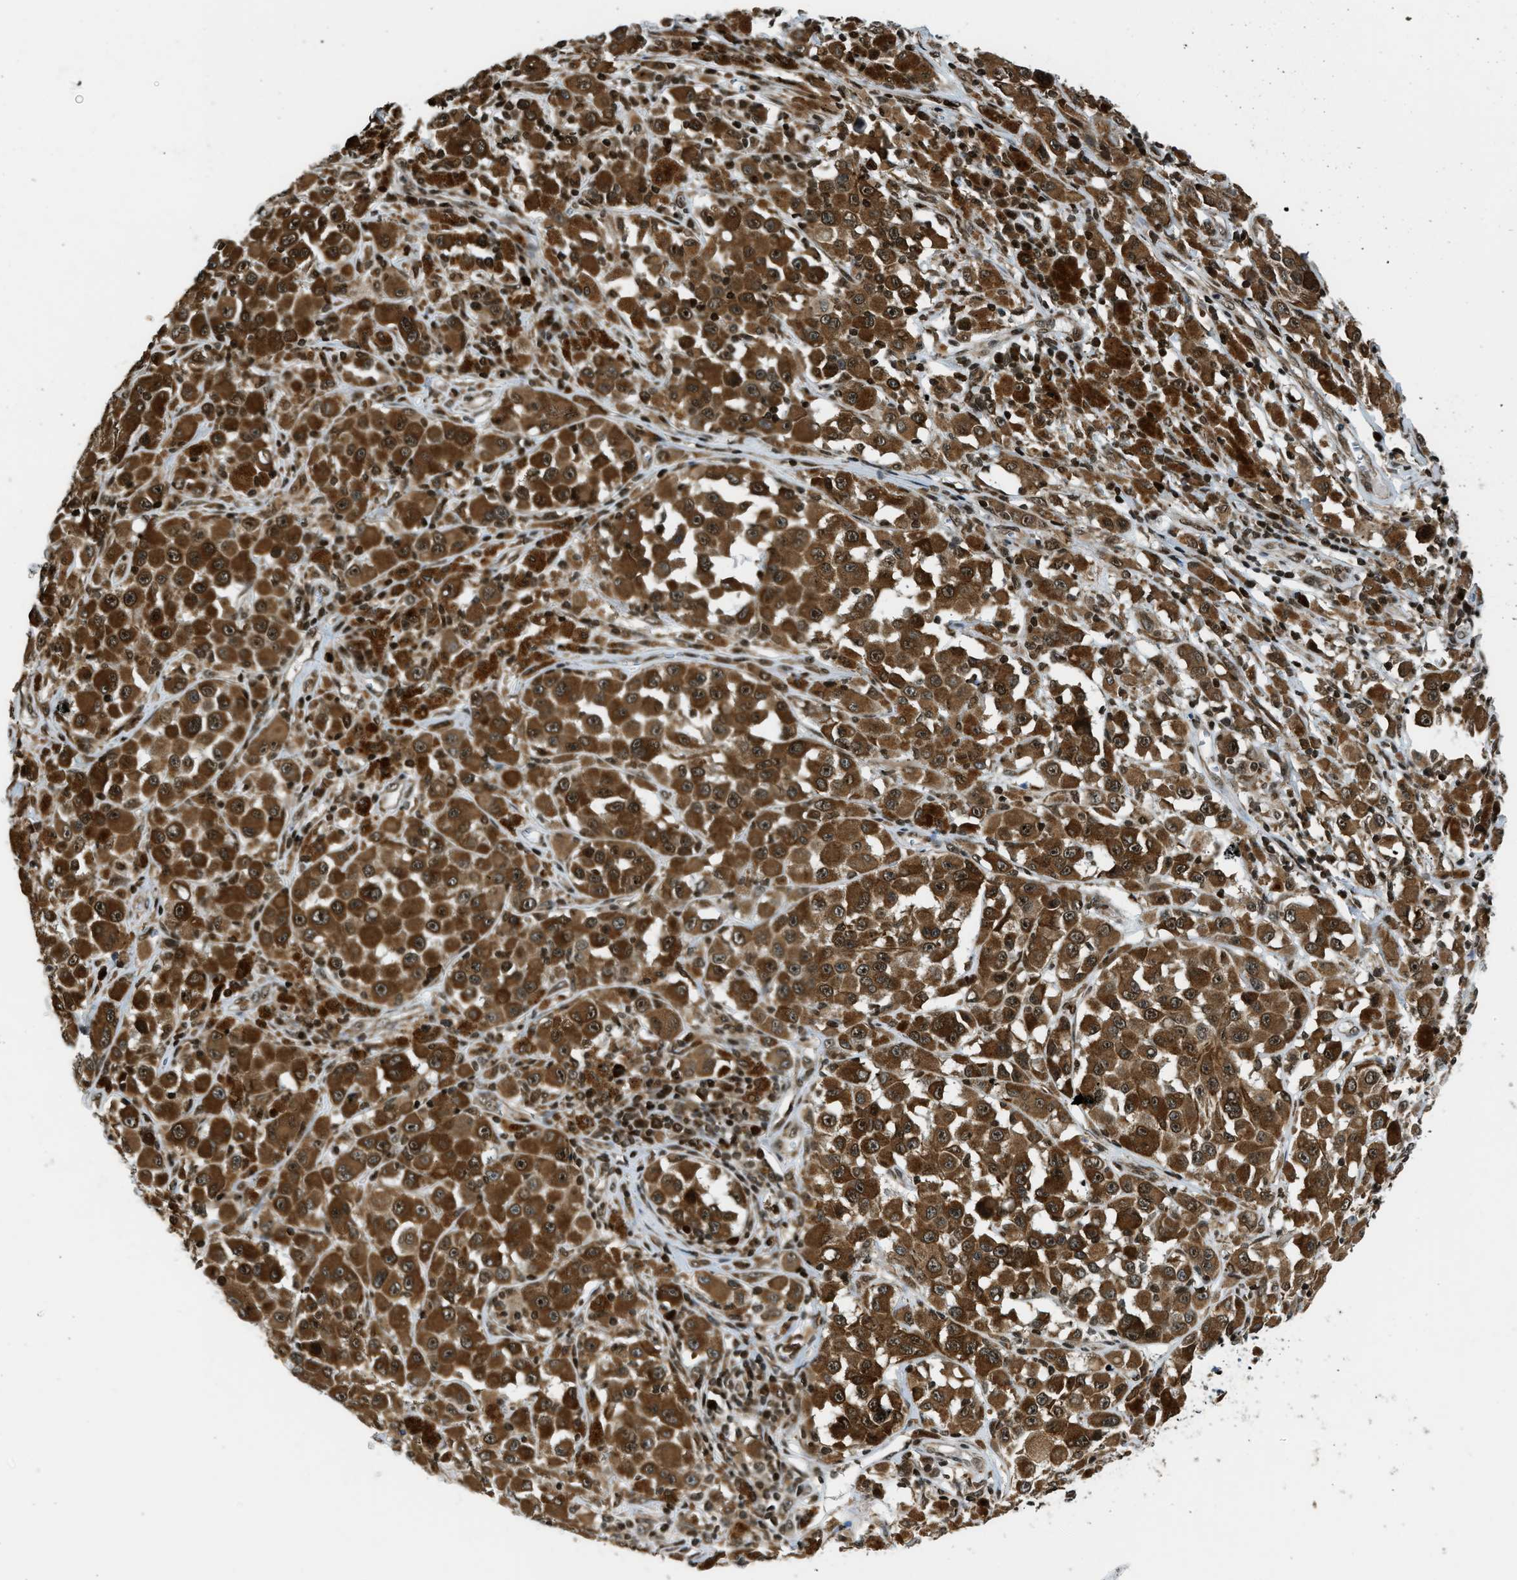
{"staining": {"intensity": "moderate", "quantity": ">75%", "location": "cytoplasmic/membranous"}, "tissue": "melanoma", "cell_type": "Tumor cells", "image_type": "cancer", "snomed": [{"axis": "morphology", "description": "Malignant melanoma, NOS"}, {"axis": "topography", "description": "Skin"}], "caption": "Moderate cytoplasmic/membranous expression for a protein is identified in about >75% of tumor cells of malignant melanoma using immunohistochemistry.", "gene": "RETREG3", "patient": {"sex": "male", "age": 84}}